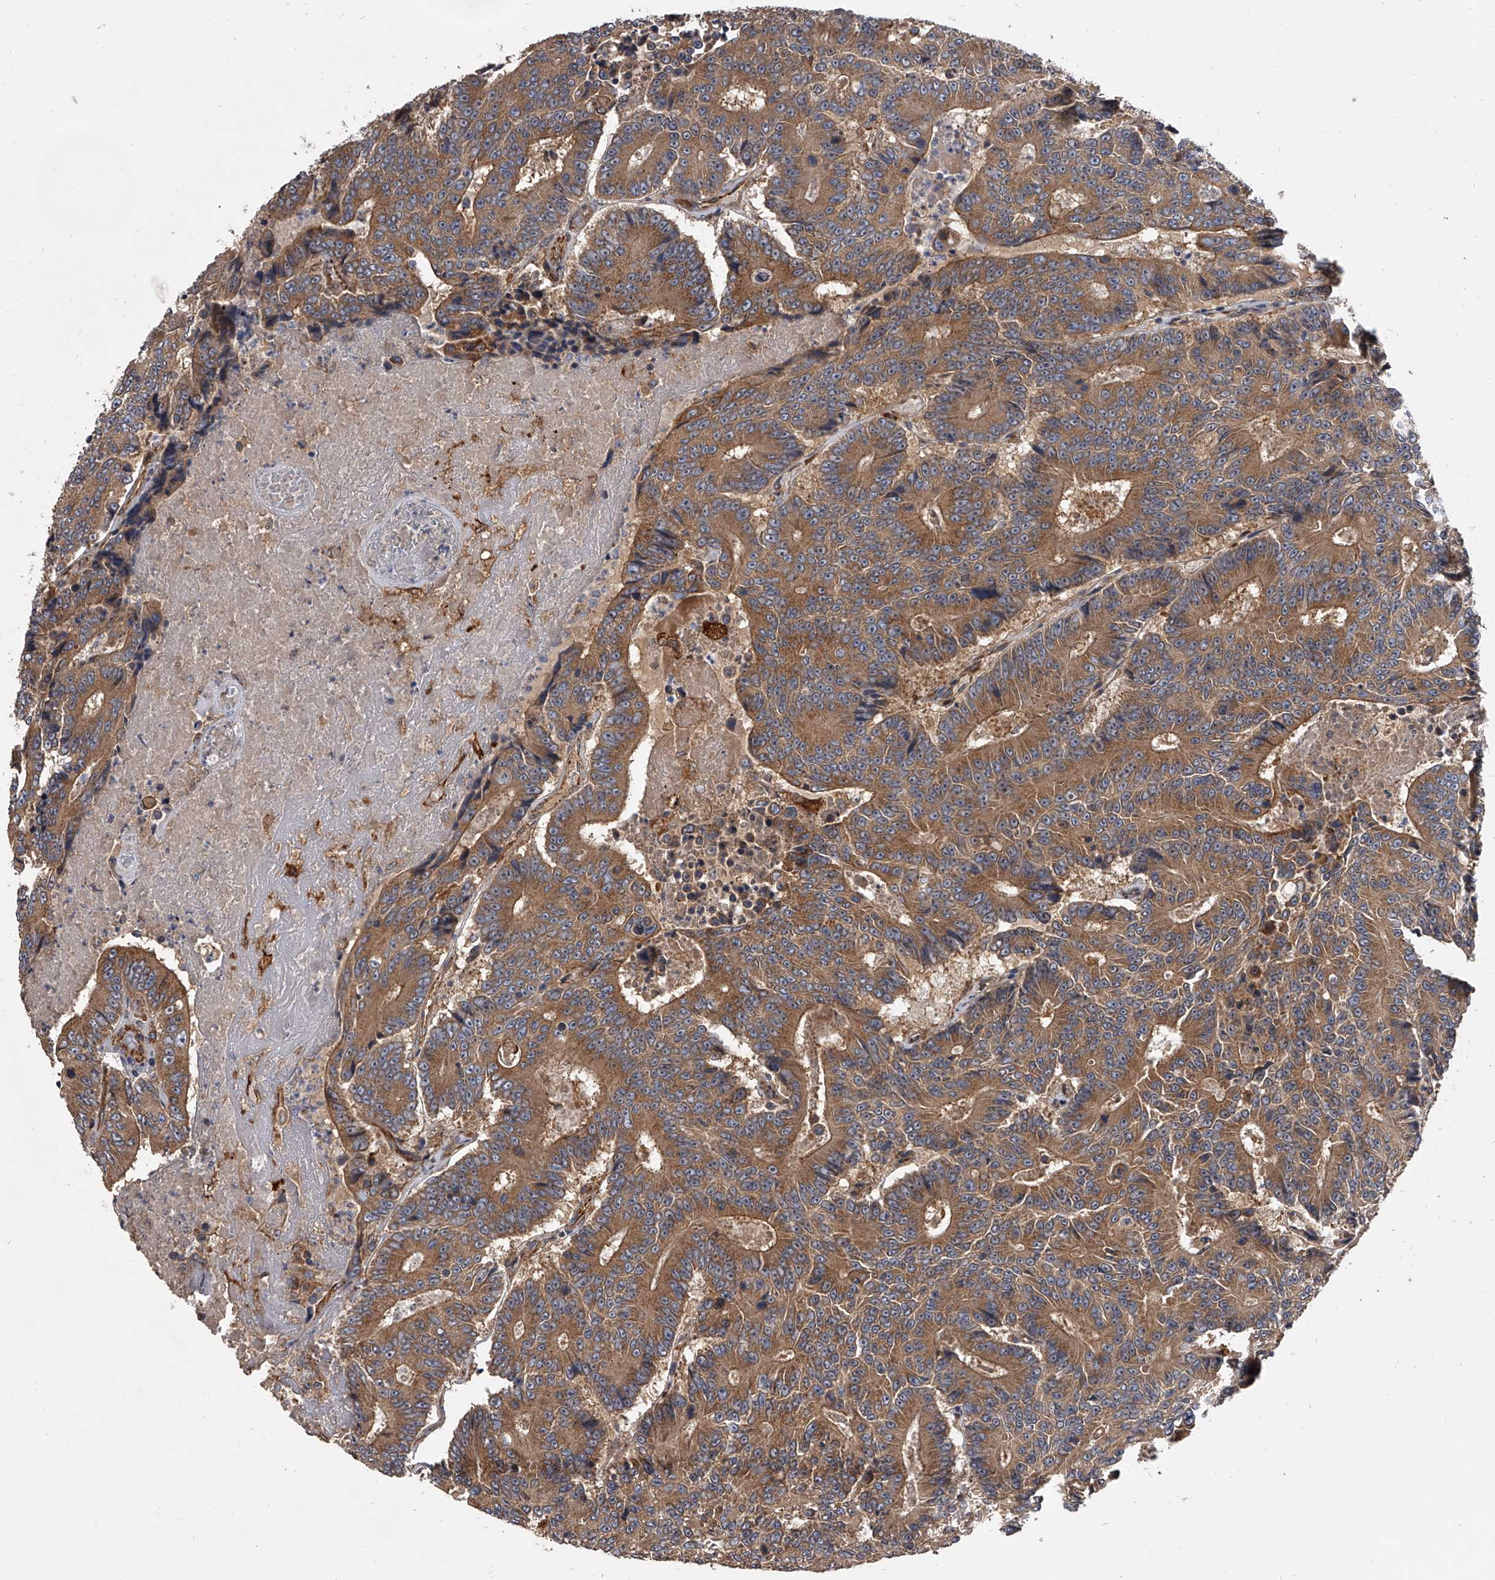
{"staining": {"intensity": "moderate", "quantity": ">75%", "location": "cytoplasmic/membranous"}, "tissue": "colorectal cancer", "cell_type": "Tumor cells", "image_type": "cancer", "snomed": [{"axis": "morphology", "description": "Adenocarcinoma, NOS"}, {"axis": "topography", "description": "Colon"}], "caption": "Immunohistochemical staining of human colorectal adenocarcinoma exhibits moderate cytoplasmic/membranous protein positivity in about >75% of tumor cells.", "gene": "EXOC4", "patient": {"sex": "male", "age": 83}}